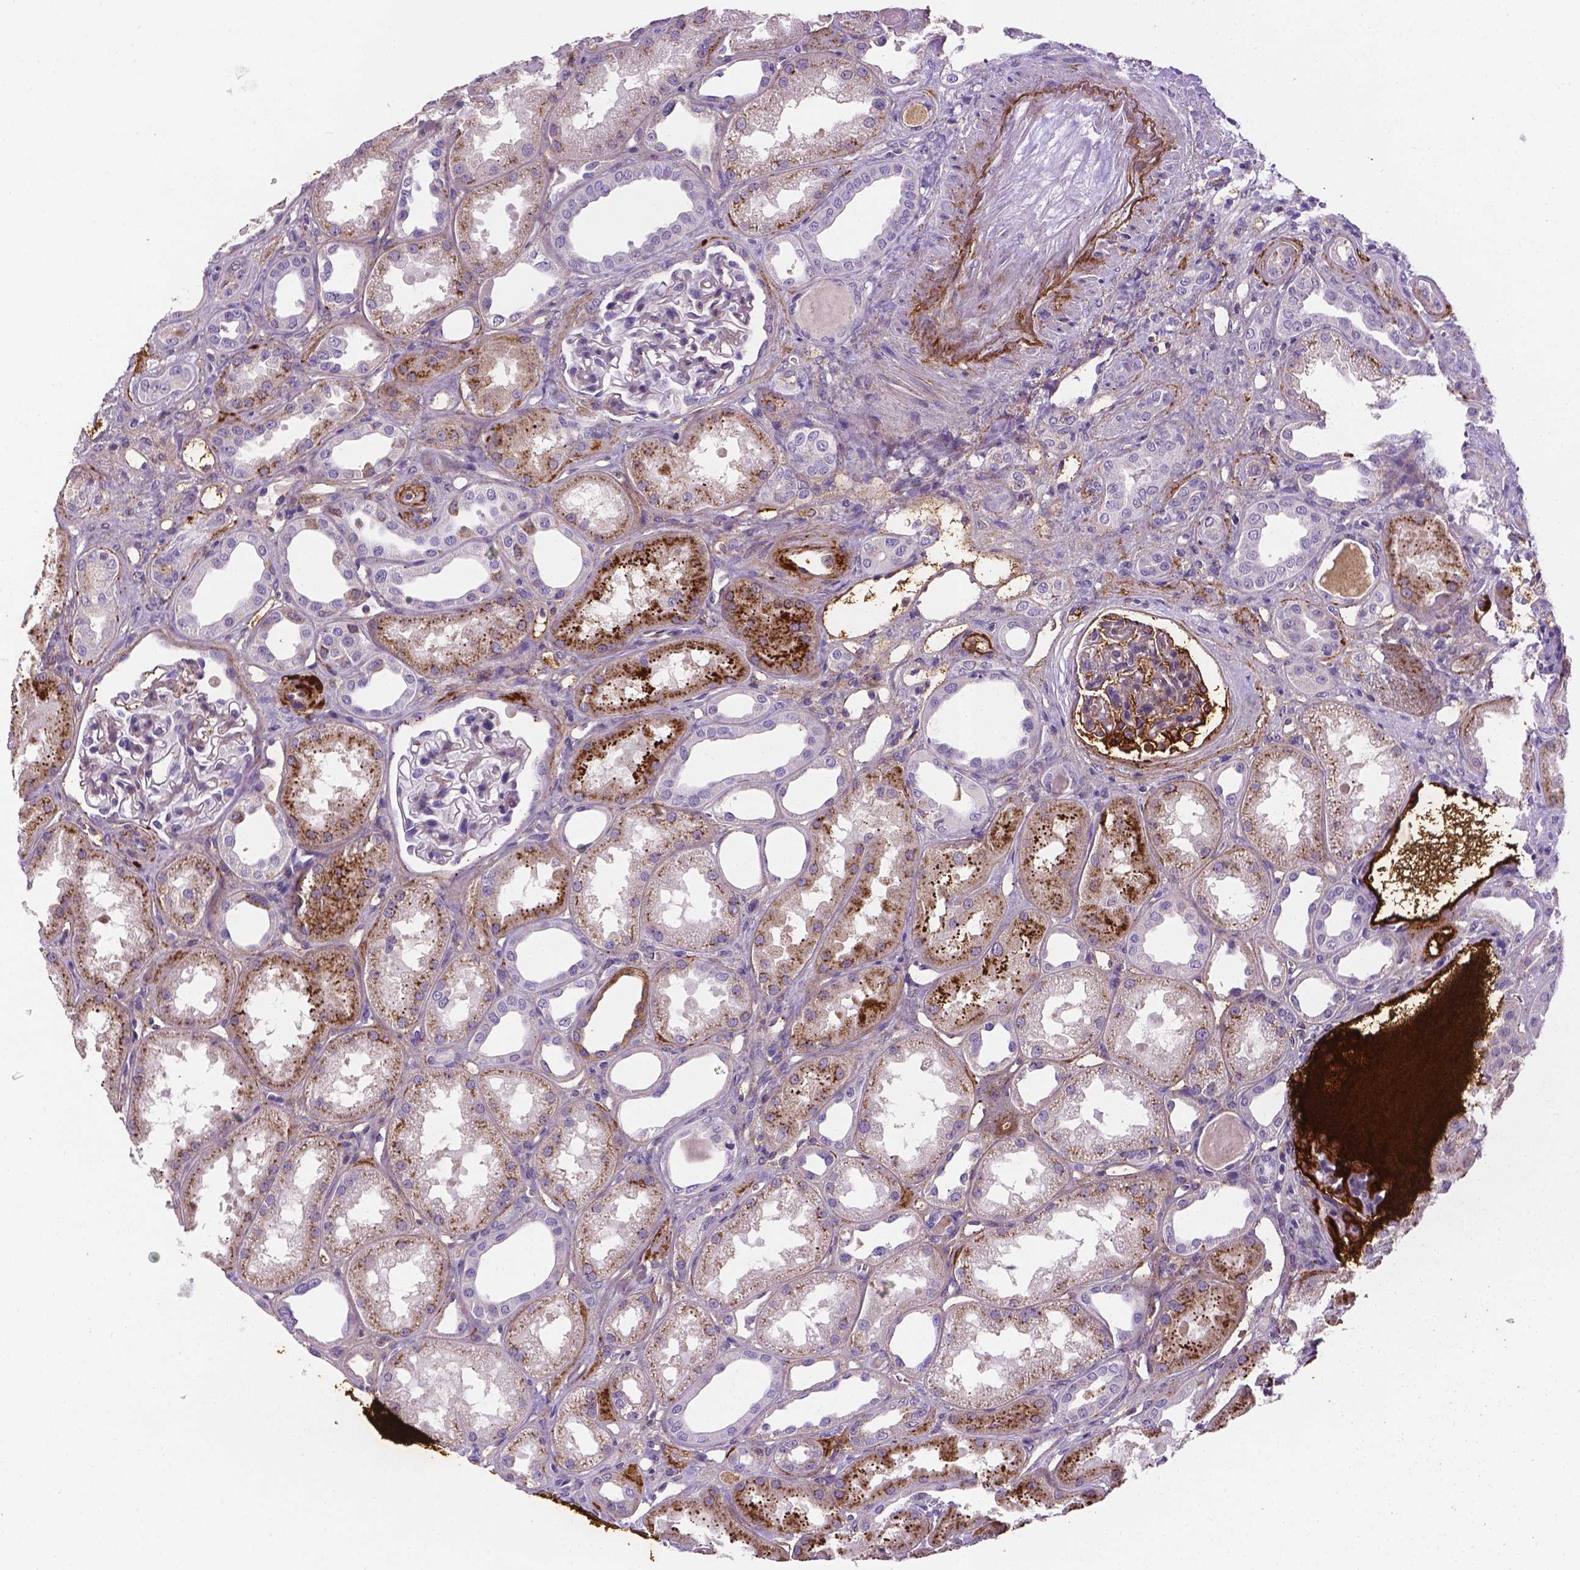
{"staining": {"intensity": "negative", "quantity": "none", "location": "none"}, "tissue": "kidney", "cell_type": "Cells in glomeruli", "image_type": "normal", "snomed": [{"axis": "morphology", "description": "Normal tissue, NOS"}, {"axis": "topography", "description": "Kidney"}], "caption": "There is no significant staining in cells in glomeruli of kidney. Brightfield microscopy of immunohistochemistry (IHC) stained with DAB (brown) and hematoxylin (blue), captured at high magnification.", "gene": "APOE", "patient": {"sex": "male", "age": 61}}